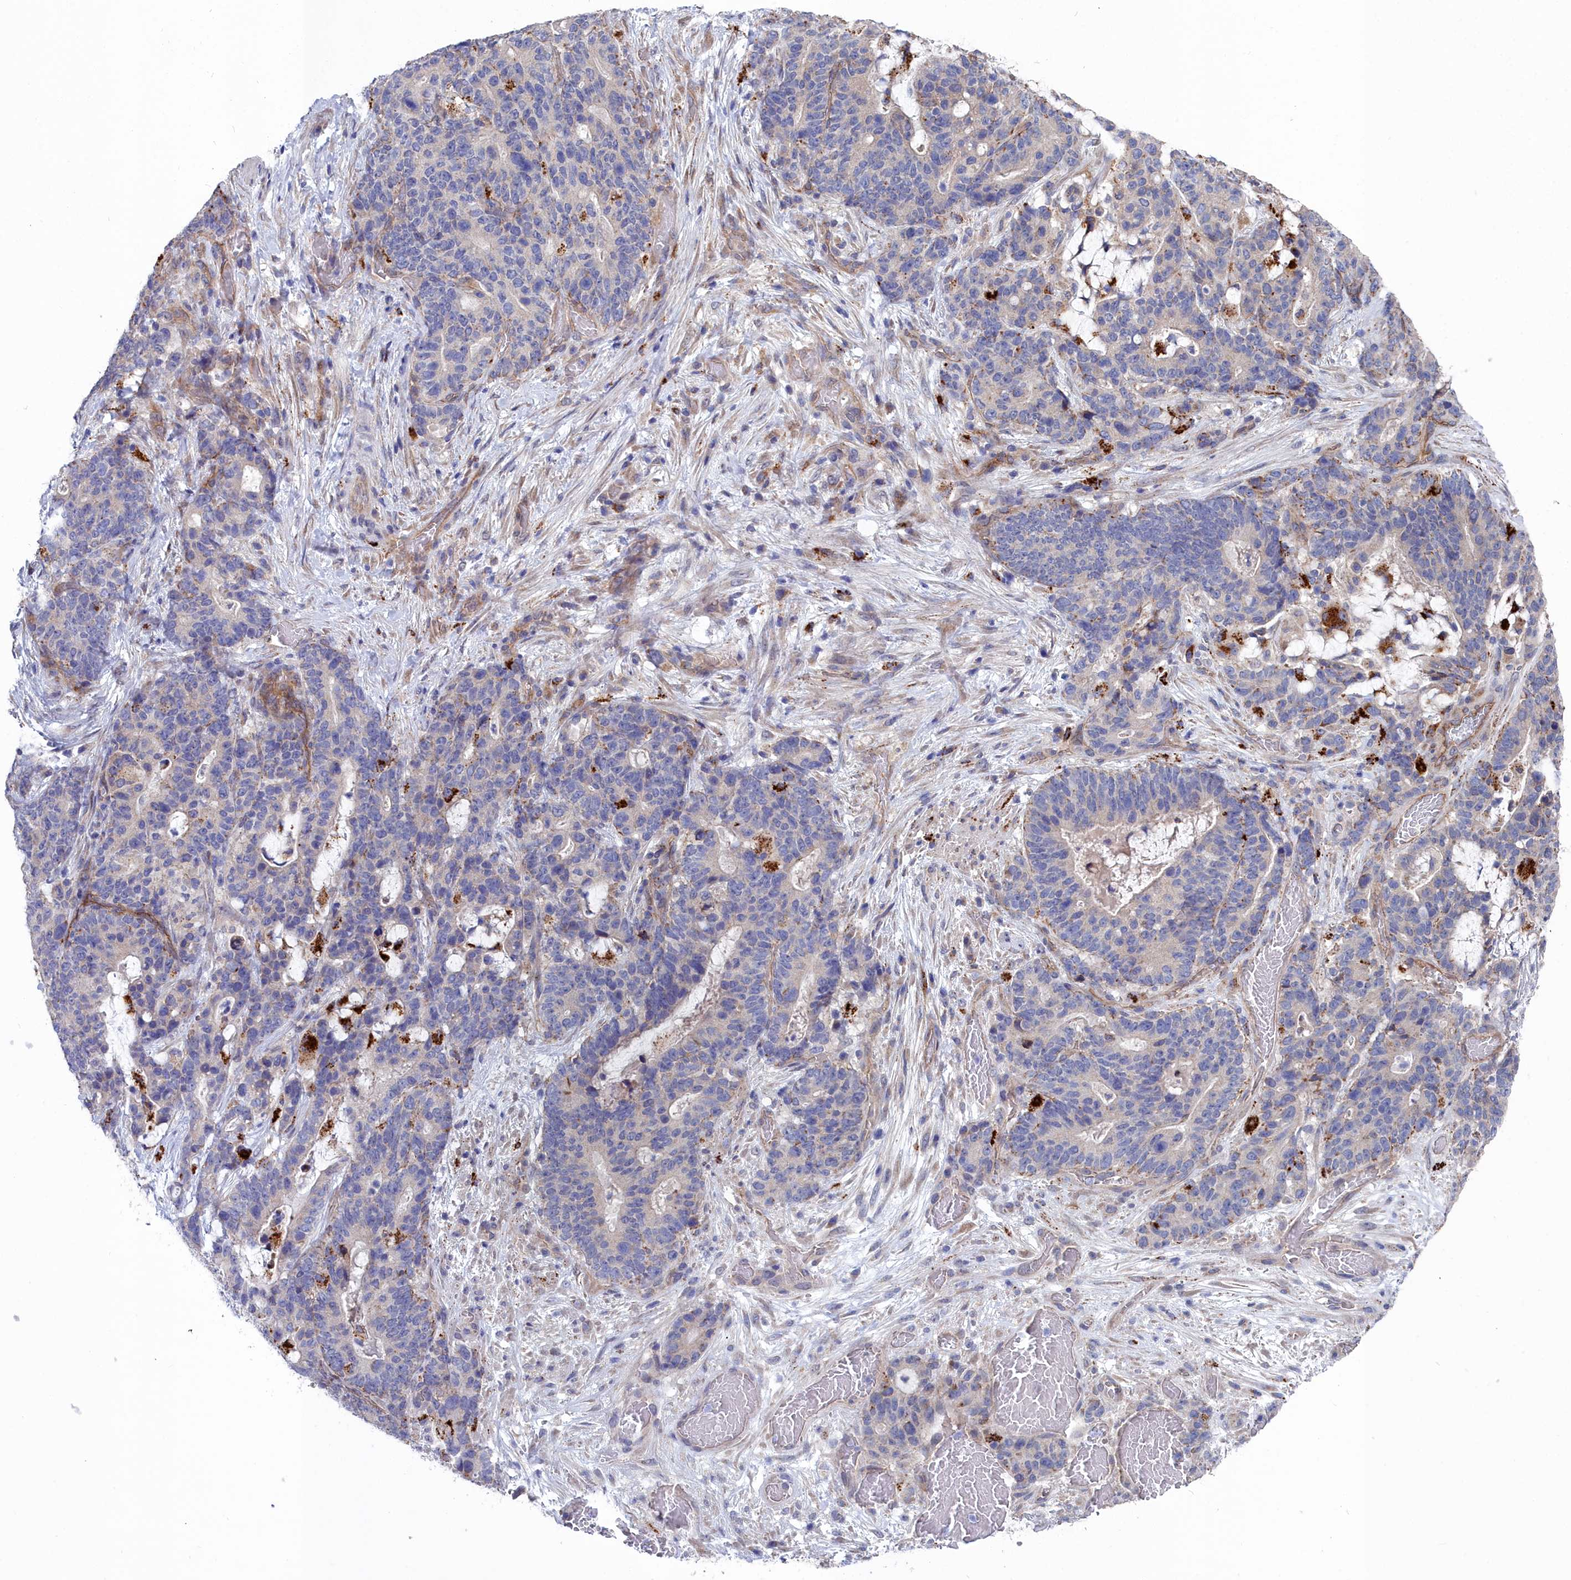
{"staining": {"intensity": "negative", "quantity": "none", "location": "none"}, "tissue": "stomach cancer", "cell_type": "Tumor cells", "image_type": "cancer", "snomed": [{"axis": "morphology", "description": "Normal tissue, NOS"}, {"axis": "morphology", "description": "Adenocarcinoma, NOS"}, {"axis": "topography", "description": "Stomach"}], "caption": "An immunohistochemistry (IHC) histopathology image of stomach cancer is shown. There is no staining in tumor cells of stomach cancer.", "gene": "RDX", "patient": {"sex": "female", "age": 64}}